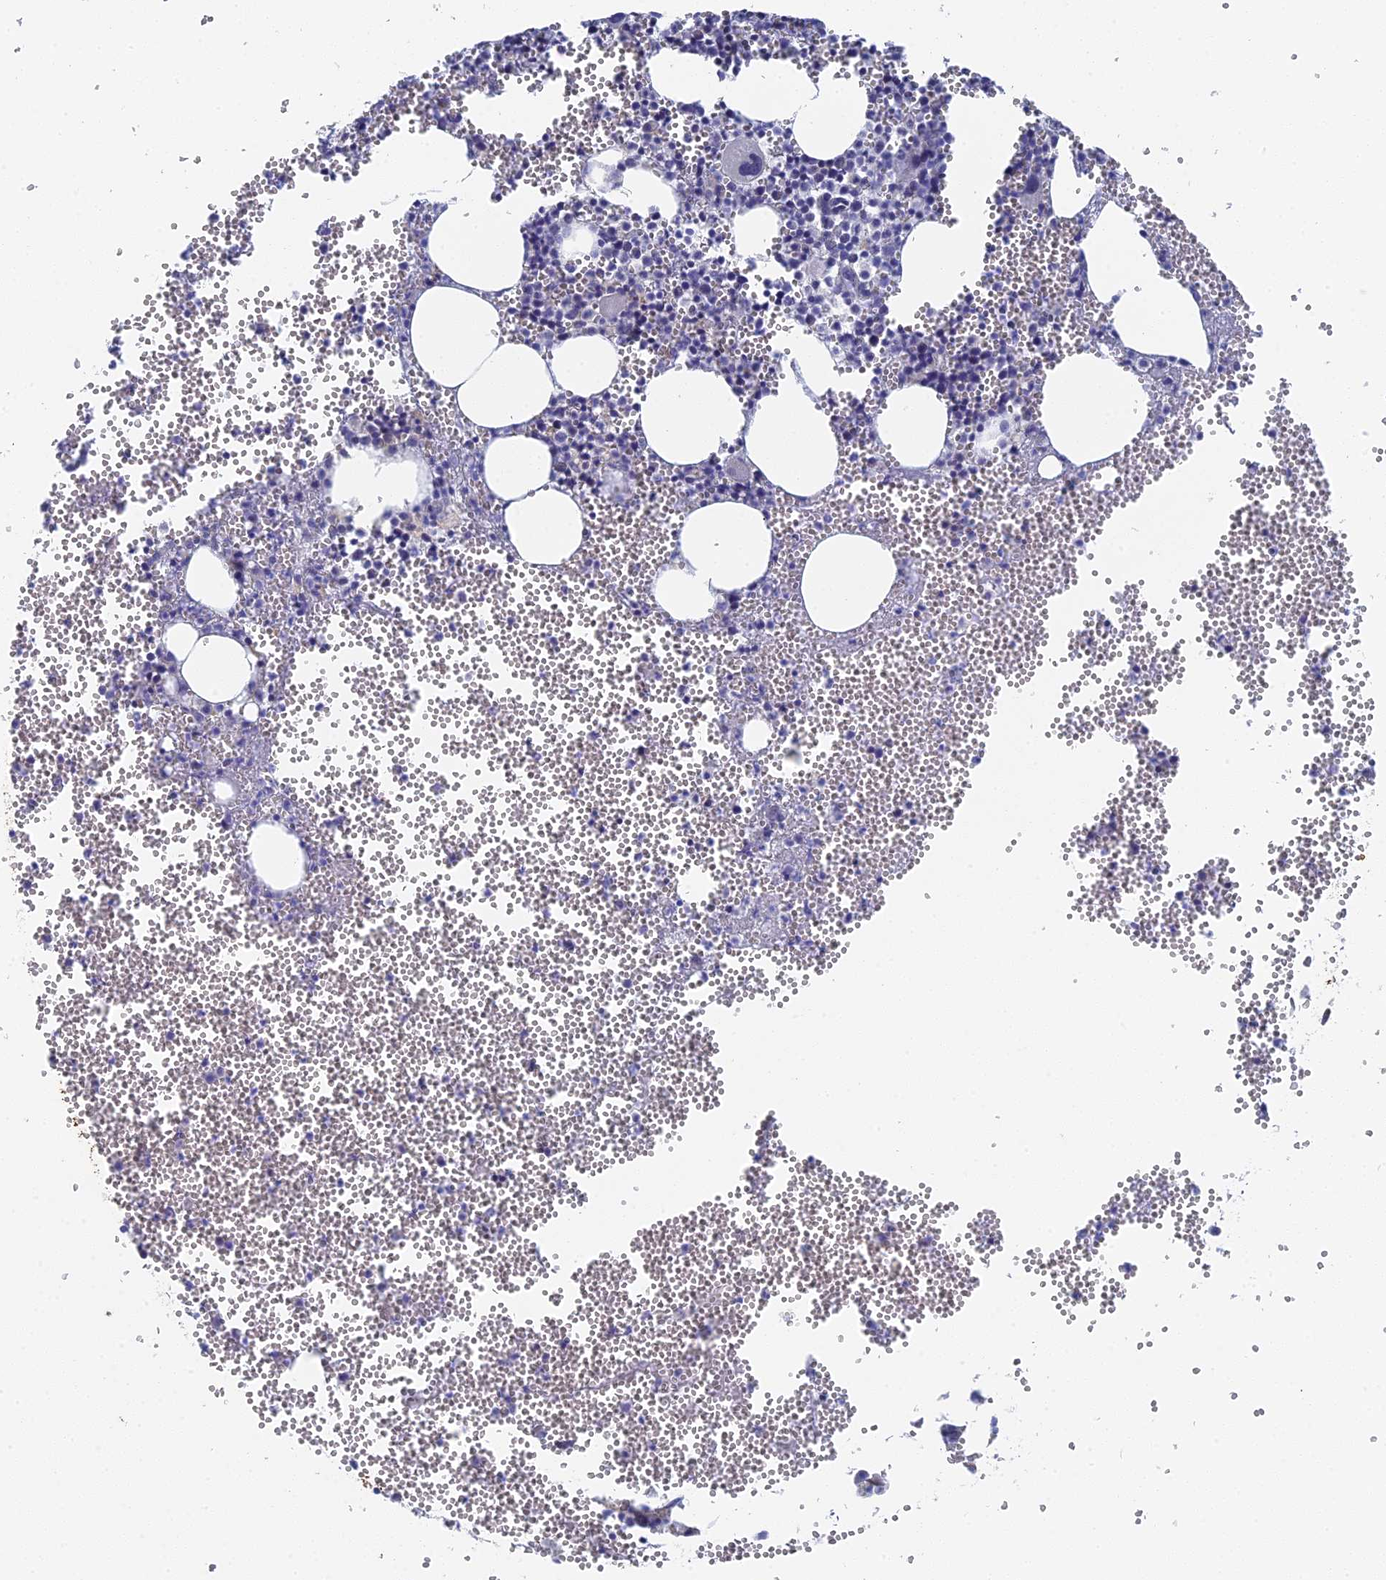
{"staining": {"intensity": "negative", "quantity": "none", "location": "none"}, "tissue": "bone marrow", "cell_type": "Hematopoietic cells", "image_type": "normal", "snomed": [{"axis": "morphology", "description": "Normal tissue, NOS"}, {"axis": "topography", "description": "Bone marrow"}], "caption": "Immunohistochemistry micrograph of benign bone marrow: human bone marrow stained with DAB (3,3'-diaminobenzidine) displays no significant protein expression in hematopoietic cells. Brightfield microscopy of immunohistochemistry (IHC) stained with DAB (brown) and hematoxylin (blue), captured at high magnification.", "gene": "SRFBP1", "patient": {"sex": "female", "age": 77}}